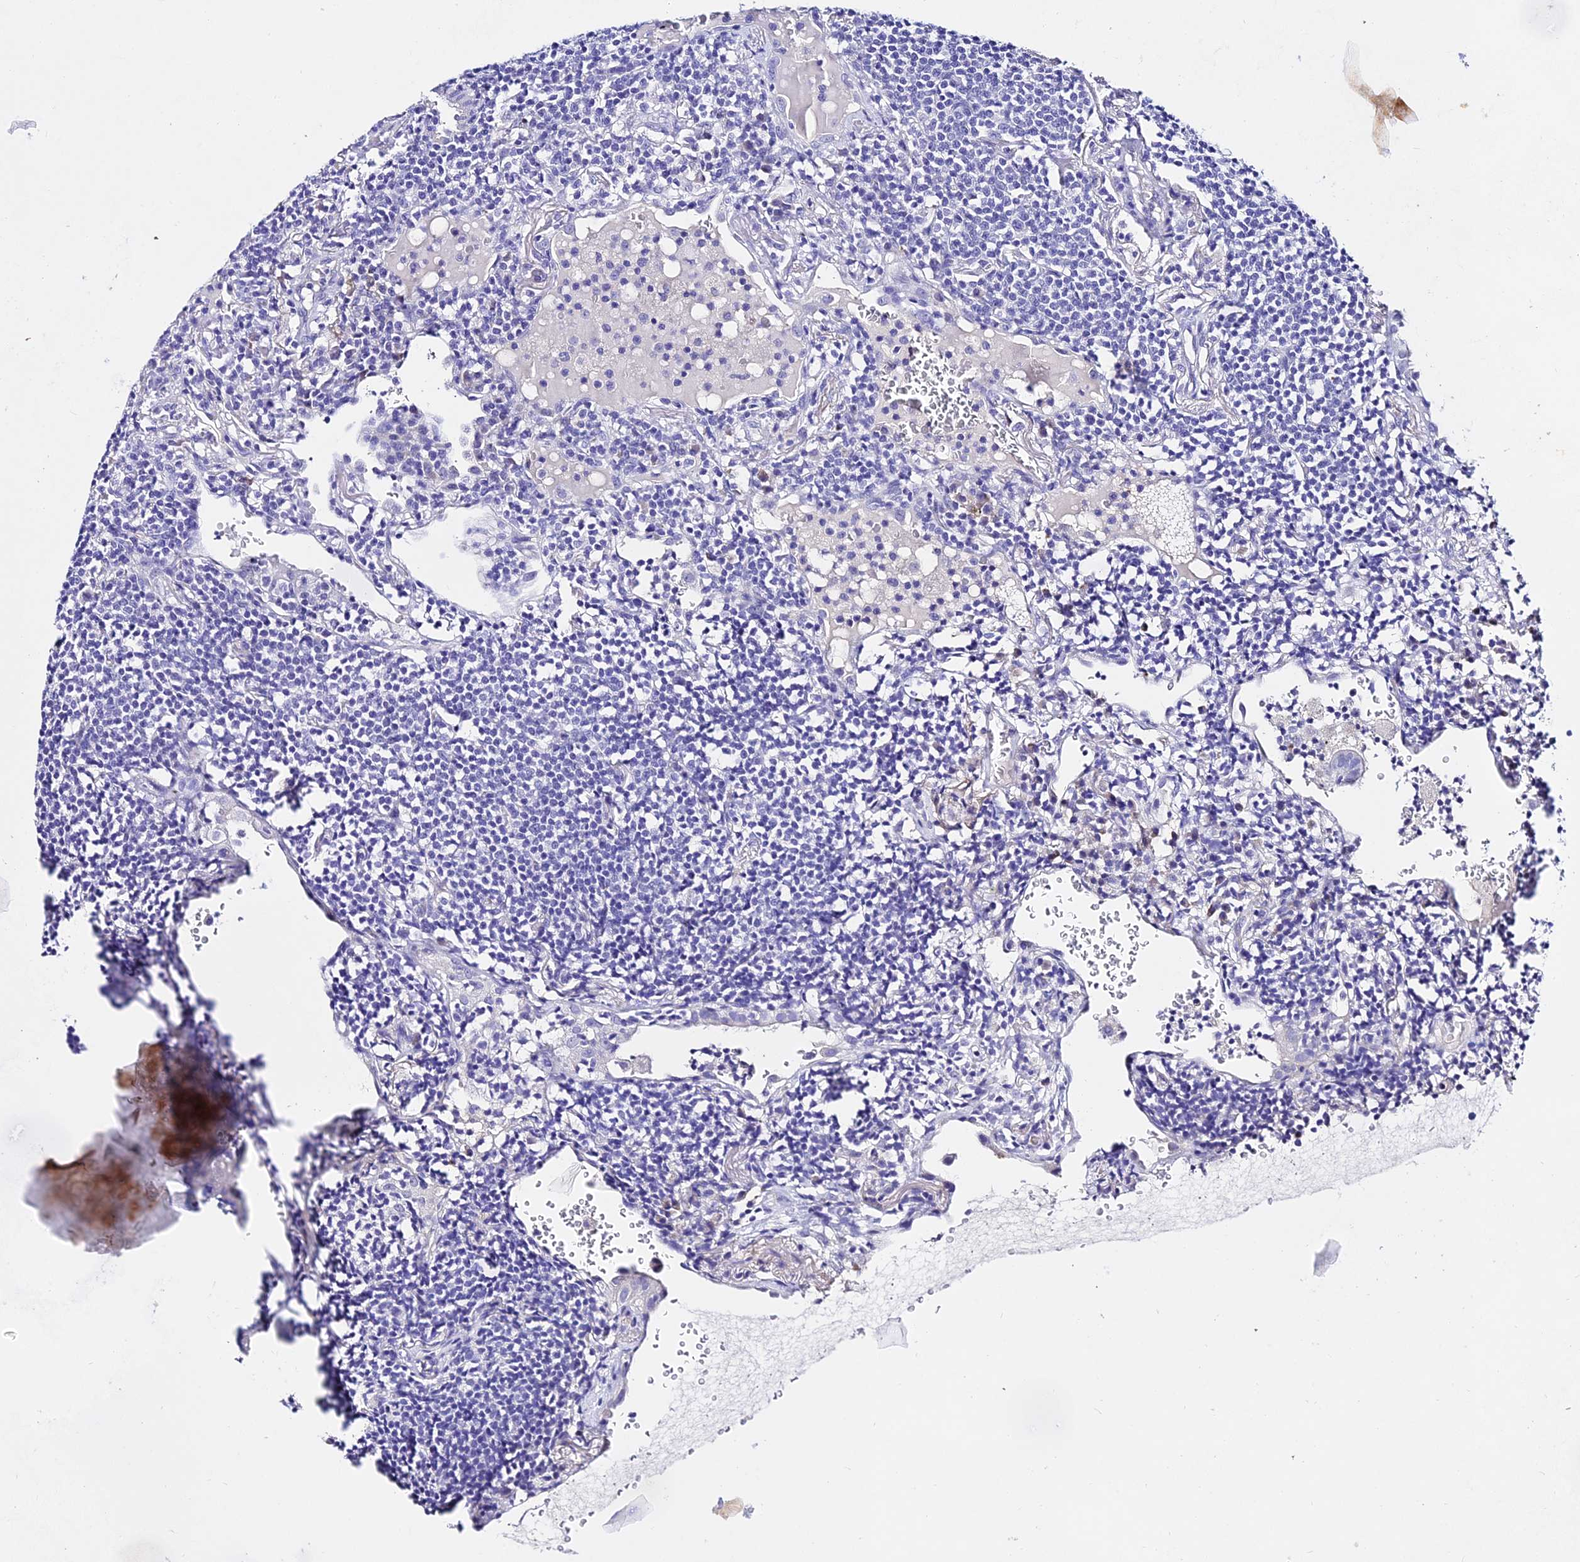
{"staining": {"intensity": "negative", "quantity": "none", "location": "none"}, "tissue": "lymphoma", "cell_type": "Tumor cells", "image_type": "cancer", "snomed": [{"axis": "morphology", "description": "Malignant lymphoma, non-Hodgkin's type, Low grade"}, {"axis": "topography", "description": "Lung"}], "caption": "IHC micrograph of human low-grade malignant lymphoma, non-Hodgkin's type stained for a protein (brown), which exhibits no positivity in tumor cells. (IHC, brightfield microscopy, high magnification).", "gene": "DEFB106A", "patient": {"sex": "female", "age": 71}}